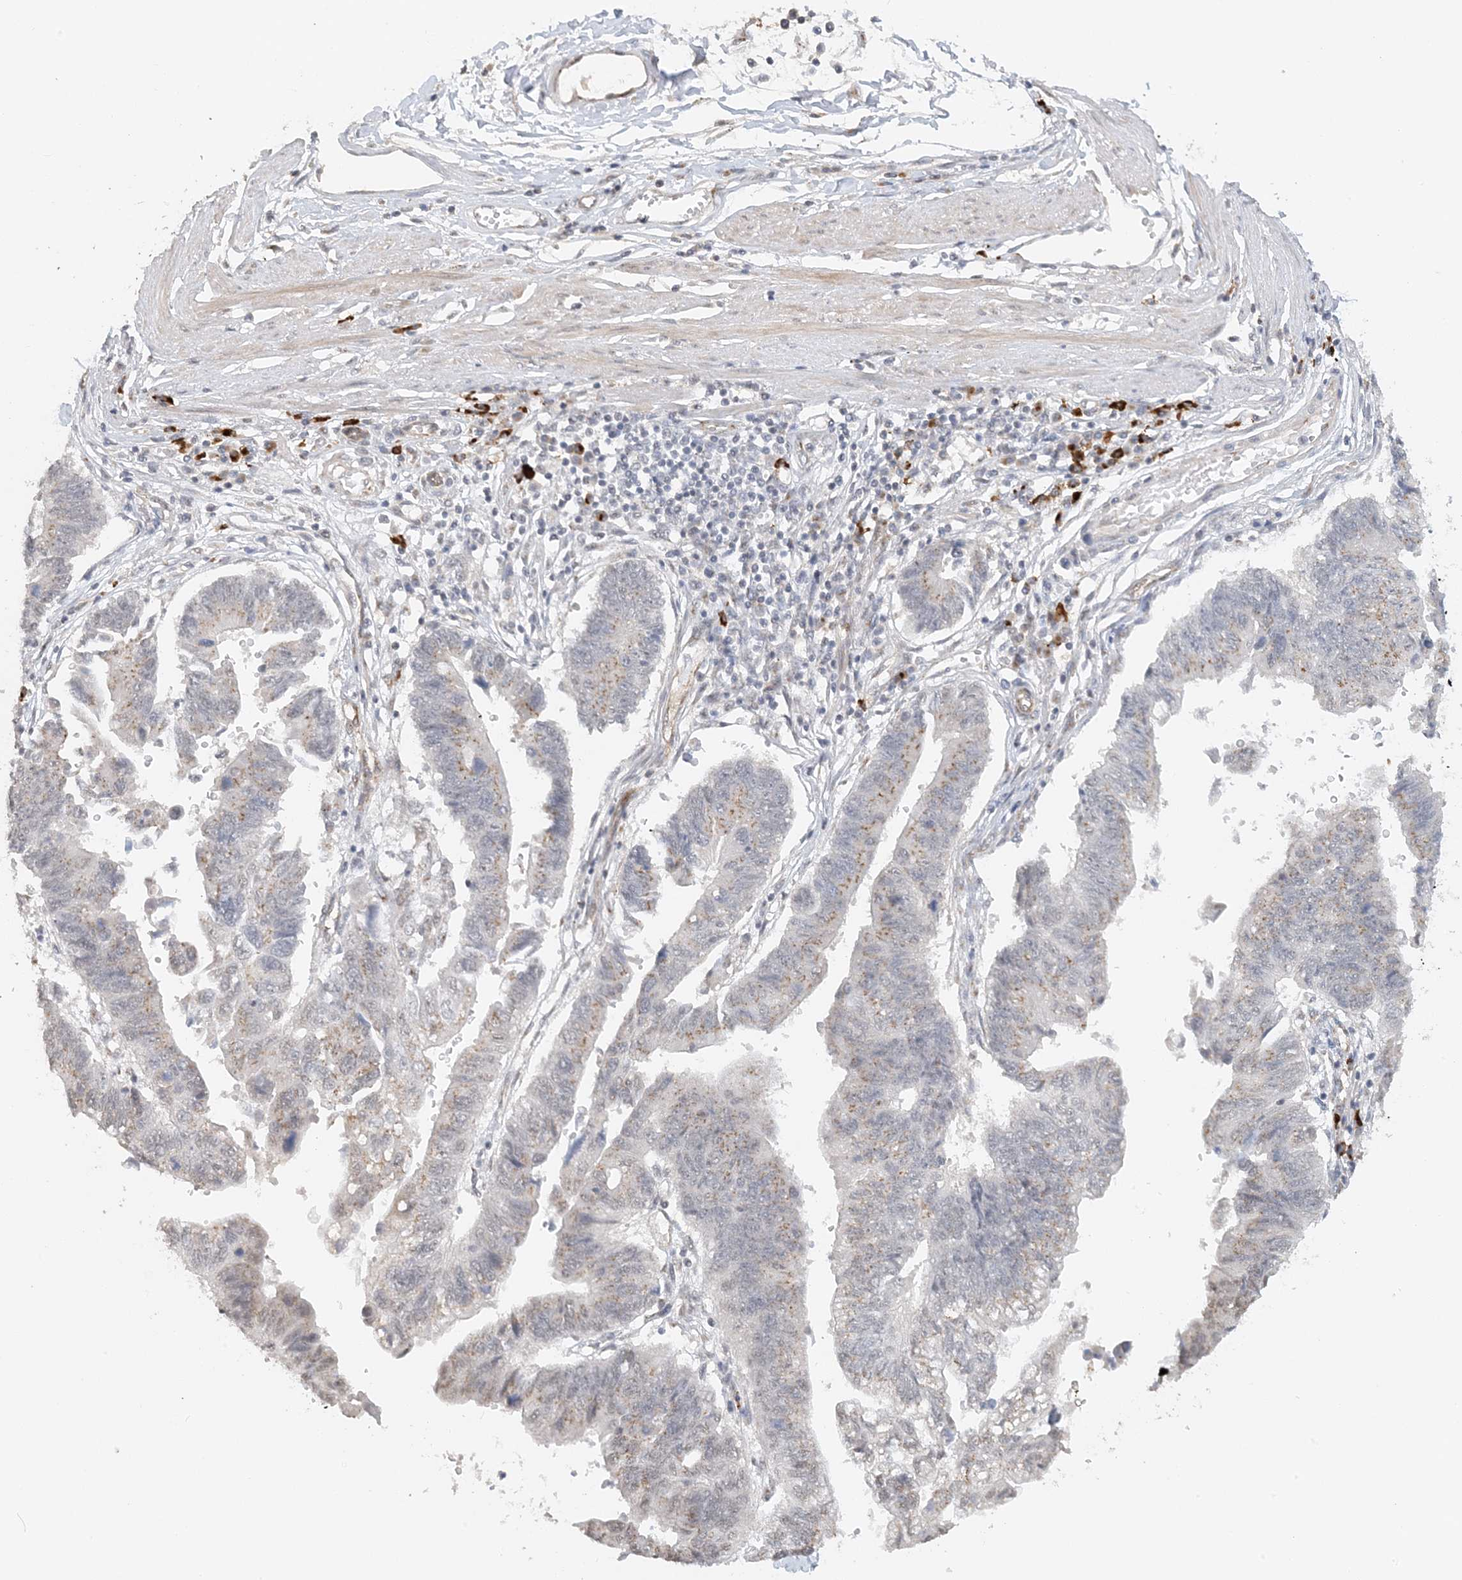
{"staining": {"intensity": "weak", "quantity": "25%-75%", "location": "cytoplasmic/membranous"}, "tissue": "stomach cancer", "cell_type": "Tumor cells", "image_type": "cancer", "snomed": [{"axis": "morphology", "description": "Adenocarcinoma, NOS"}, {"axis": "topography", "description": "Stomach"}], "caption": "This is an image of immunohistochemistry staining of stomach cancer, which shows weak staining in the cytoplasmic/membranous of tumor cells.", "gene": "ZCCHC4", "patient": {"sex": "male", "age": 59}}